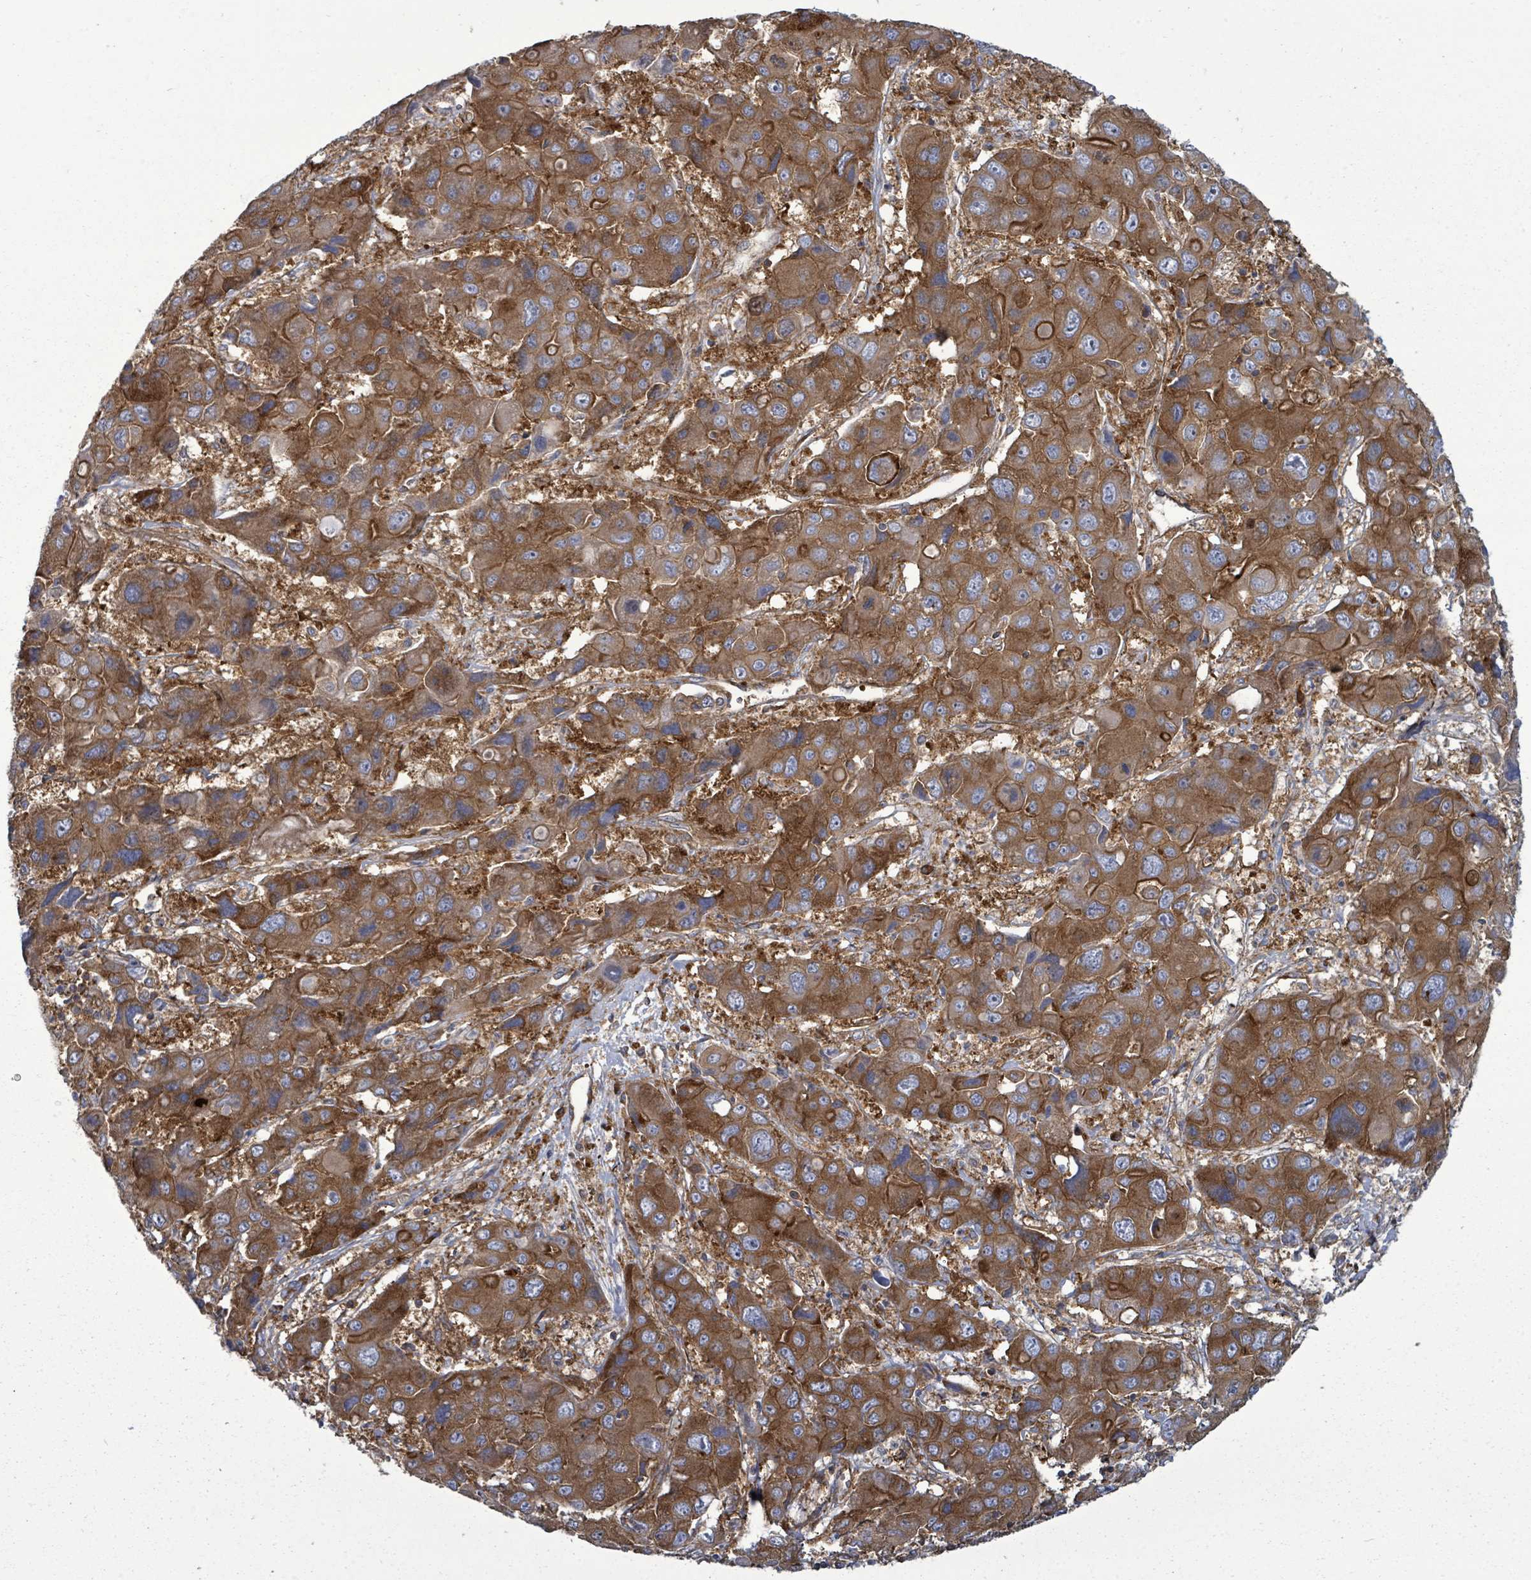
{"staining": {"intensity": "moderate", "quantity": ">75%", "location": "cytoplasmic/membranous"}, "tissue": "liver cancer", "cell_type": "Tumor cells", "image_type": "cancer", "snomed": [{"axis": "morphology", "description": "Cholangiocarcinoma"}, {"axis": "topography", "description": "Liver"}], "caption": "Approximately >75% of tumor cells in cholangiocarcinoma (liver) demonstrate moderate cytoplasmic/membranous protein expression as visualized by brown immunohistochemical staining.", "gene": "EIF3C", "patient": {"sex": "male", "age": 67}}